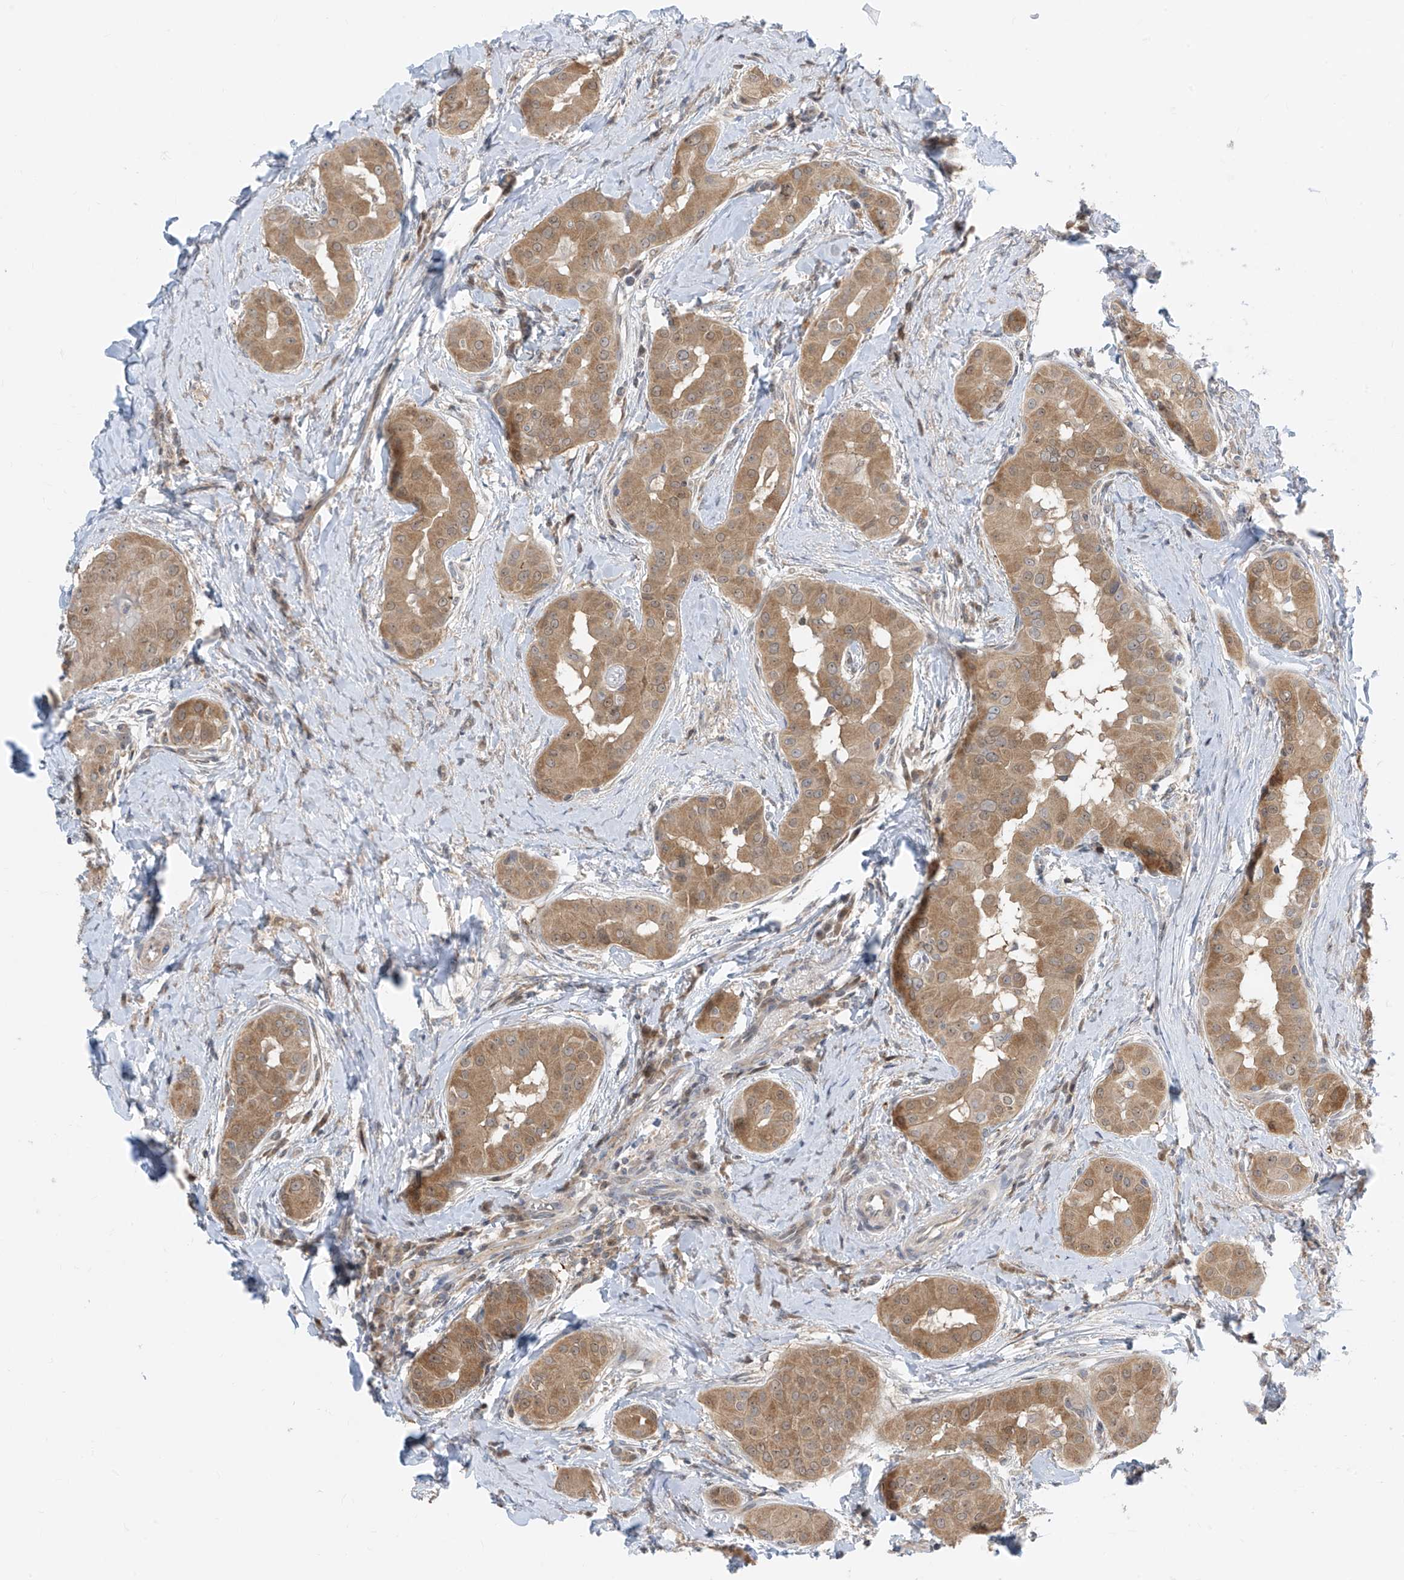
{"staining": {"intensity": "moderate", "quantity": ">75%", "location": "cytoplasmic/membranous"}, "tissue": "thyroid cancer", "cell_type": "Tumor cells", "image_type": "cancer", "snomed": [{"axis": "morphology", "description": "Papillary adenocarcinoma, NOS"}, {"axis": "topography", "description": "Thyroid gland"}], "caption": "Thyroid papillary adenocarcinoma stained for a protein shows moderate cytoplasmic/membranous positivity in tumor cells.", "gene": "TTC38", "patient": {"sex": "male", "age": 33}}